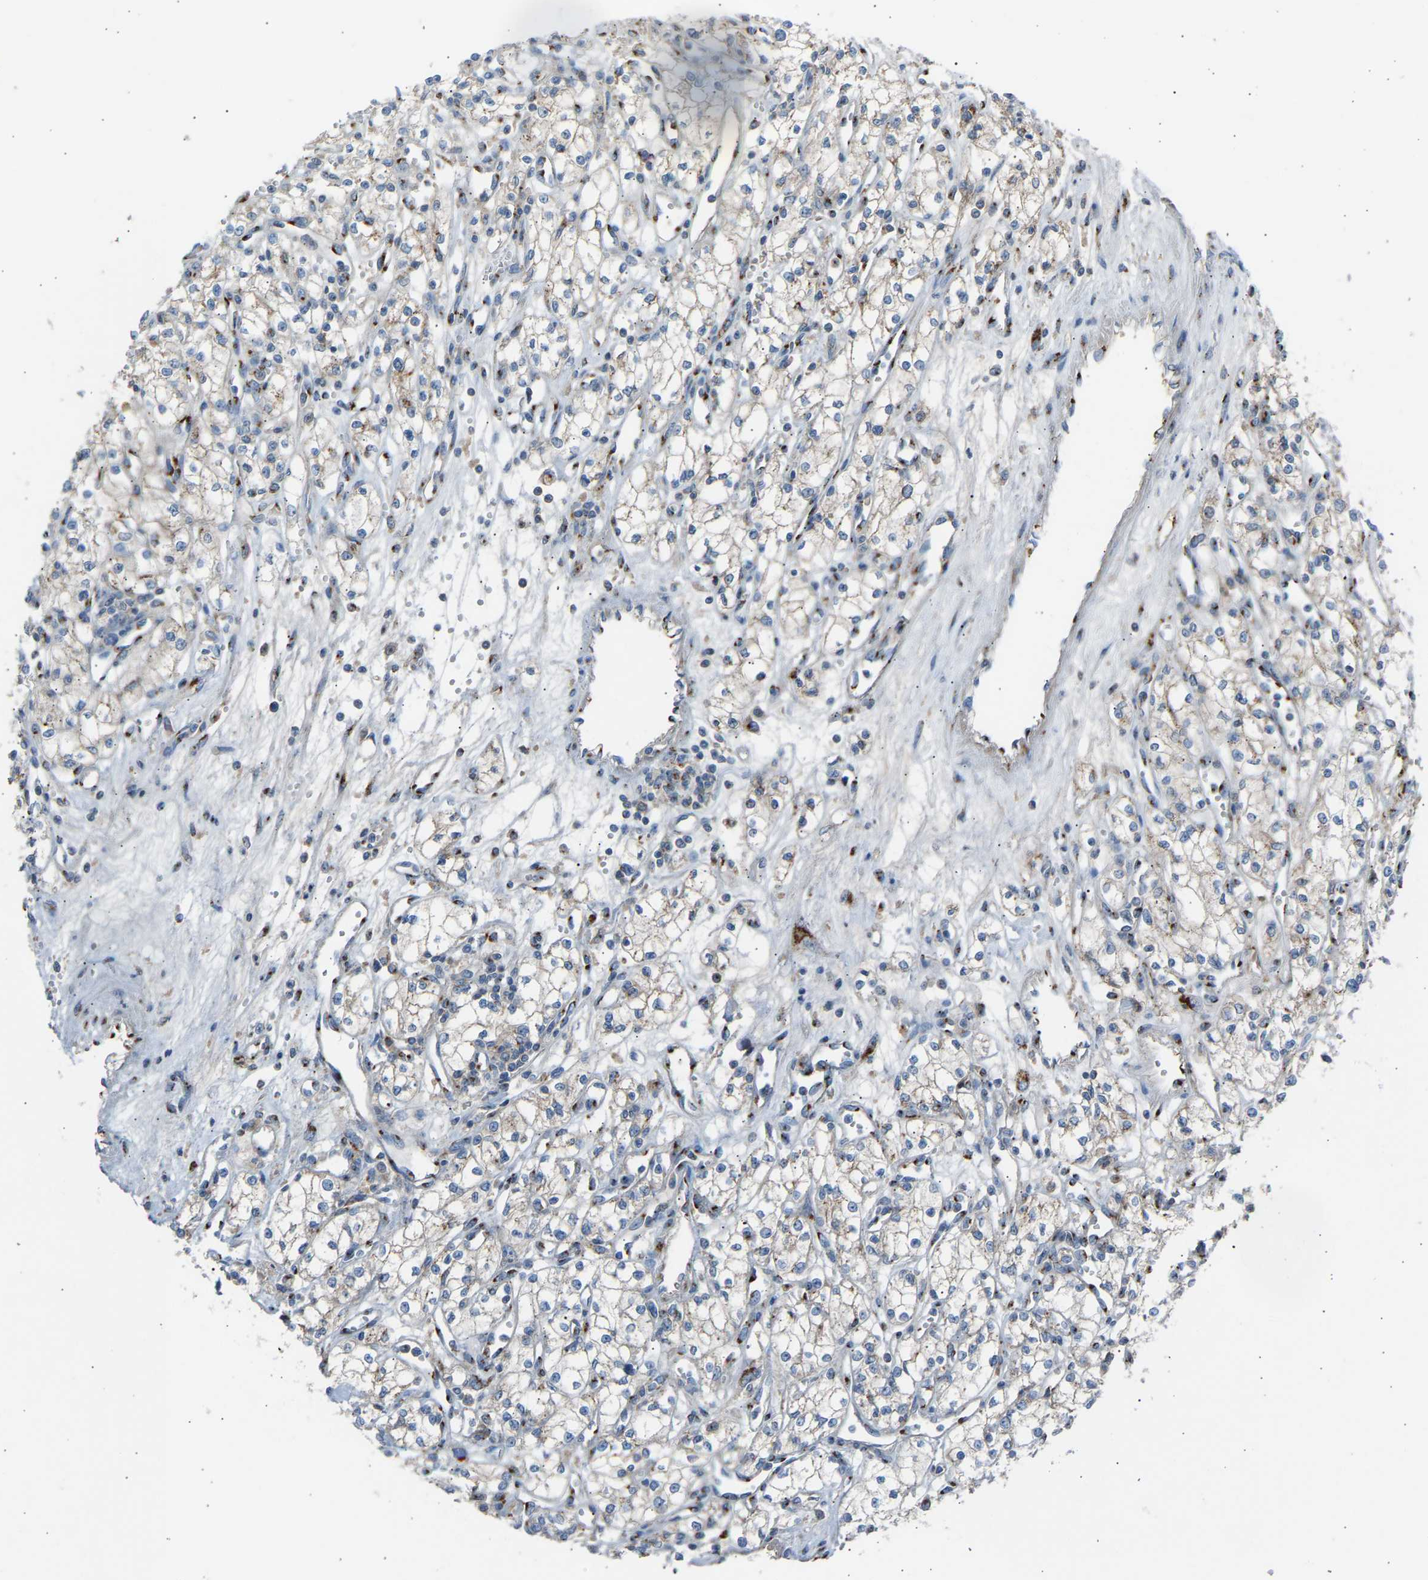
{"staining": {"intensity": "moderate", "quantity": "<25%", "location": "cytoplasmic/membranous"}, "tissue": "renal cancer", "cell_type": "Tumor cells", "image_type": "cancer", "snomed": [{"axis": "morphology", "description": "Adenocarcinoma, NOS"}, {"axis": "topography", "description": "Kidney"}], "caption": "A photomicrograph of renal cancer (adenocarcinoma) stained for a protein displays moderate cytoplasmic/membranous brown staining in tumor cells. The staining is performed using DAB brown chromogen to label protein expression. The nuclei are counter-stained blue using hematoxylin.", "gene": "CYREN", "patient": {"sex": "male", "age": 59}}